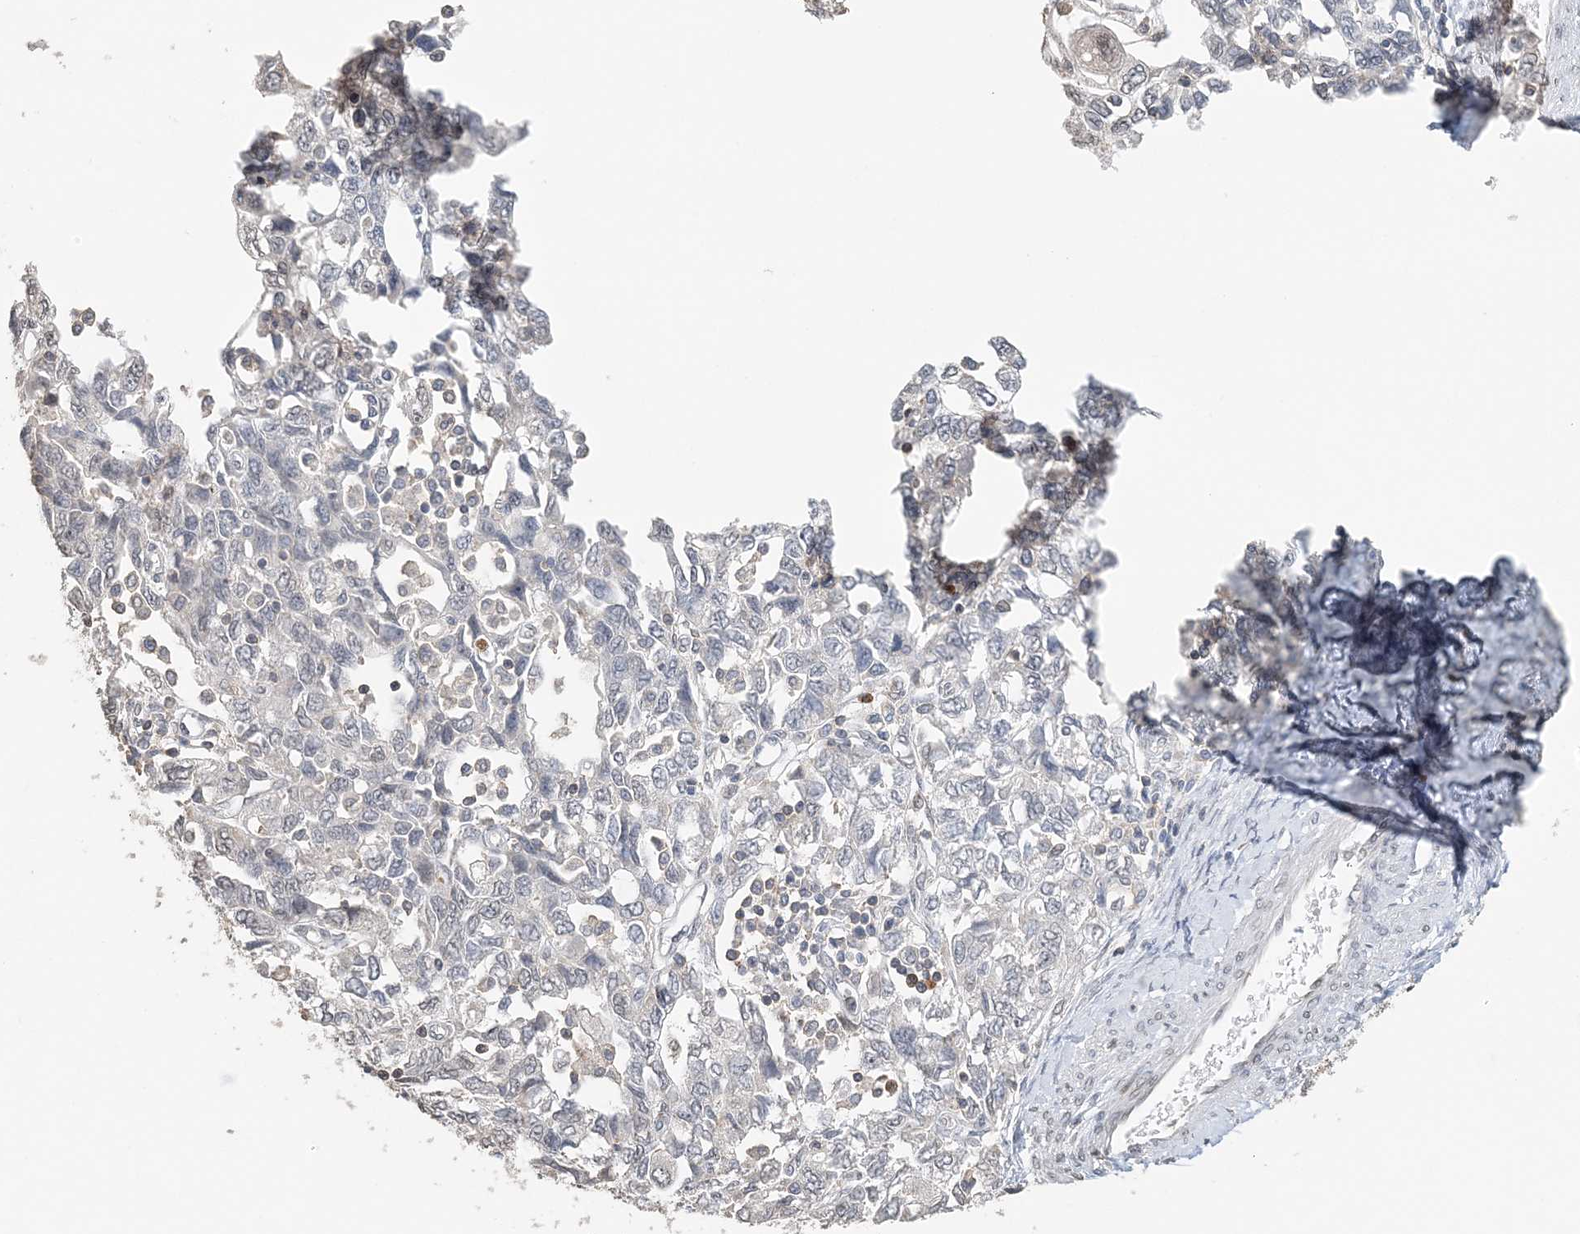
{"staining": {"intensity": "negative", "quantity": "none", "location": "none"}, "tissue": "ovarian cancer", "cell_type": "Tumor cells", "image_type": "cancer", "snomed": [{"axis": "morphology", "description": "Carcinoma, NOS"}, {"axis": "morphology", "description": "Cystadenocarcinoma, serous, NOS"}, {"axis": "topography", "description": "Ovary"}], "caption": "IHC image of neoplastic tissue: human carcinoma (ovarian) stained with DAB exhibits no significant protein expression in tumor cells. Nuclei are stained in blue.", "gene": "FAM110A", "patient": {"sex": "female", "age": 69}}